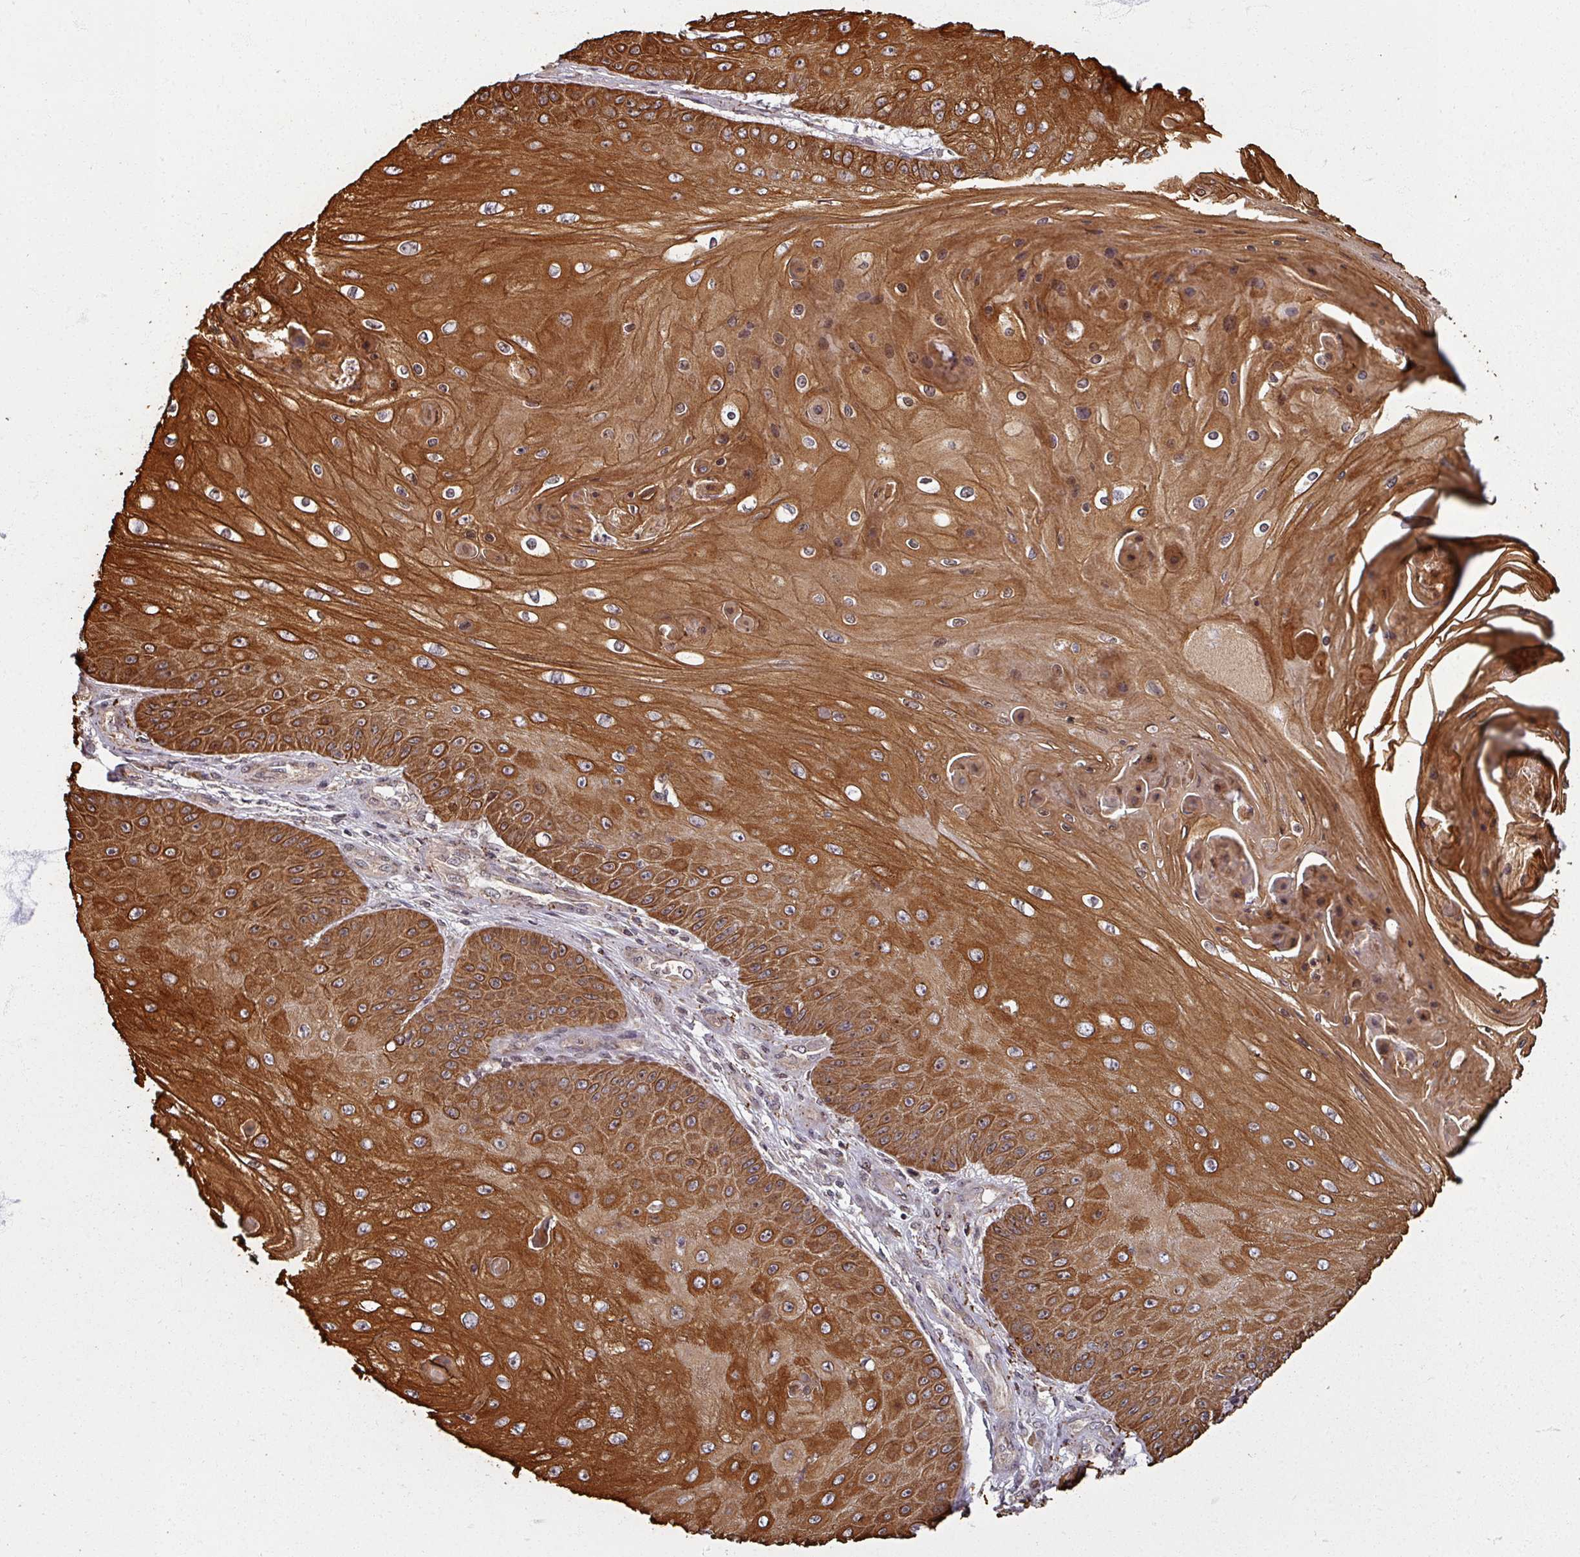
{"staining": {"intensity": "strong", "quantity": ">75%", "location": "cytoplasmic/membranous"}, "tissue": "skin cancer", "cell_type": "Tumor cells", "image_type": "cancer", "snomed": [{"axis": "morphology", "description": "Squamous cell carcinoma, NOS"}, {"axis": "topography", "description": "Skin"}], "caption": "This is a photomicrograph of IHC staining of skin squamous cell carcinoma, which shows strong staining in the cytoplasmic/membranous of tumor cells.", "gene": "SWI5", "patient": {"sex": "male", "age": 70}}